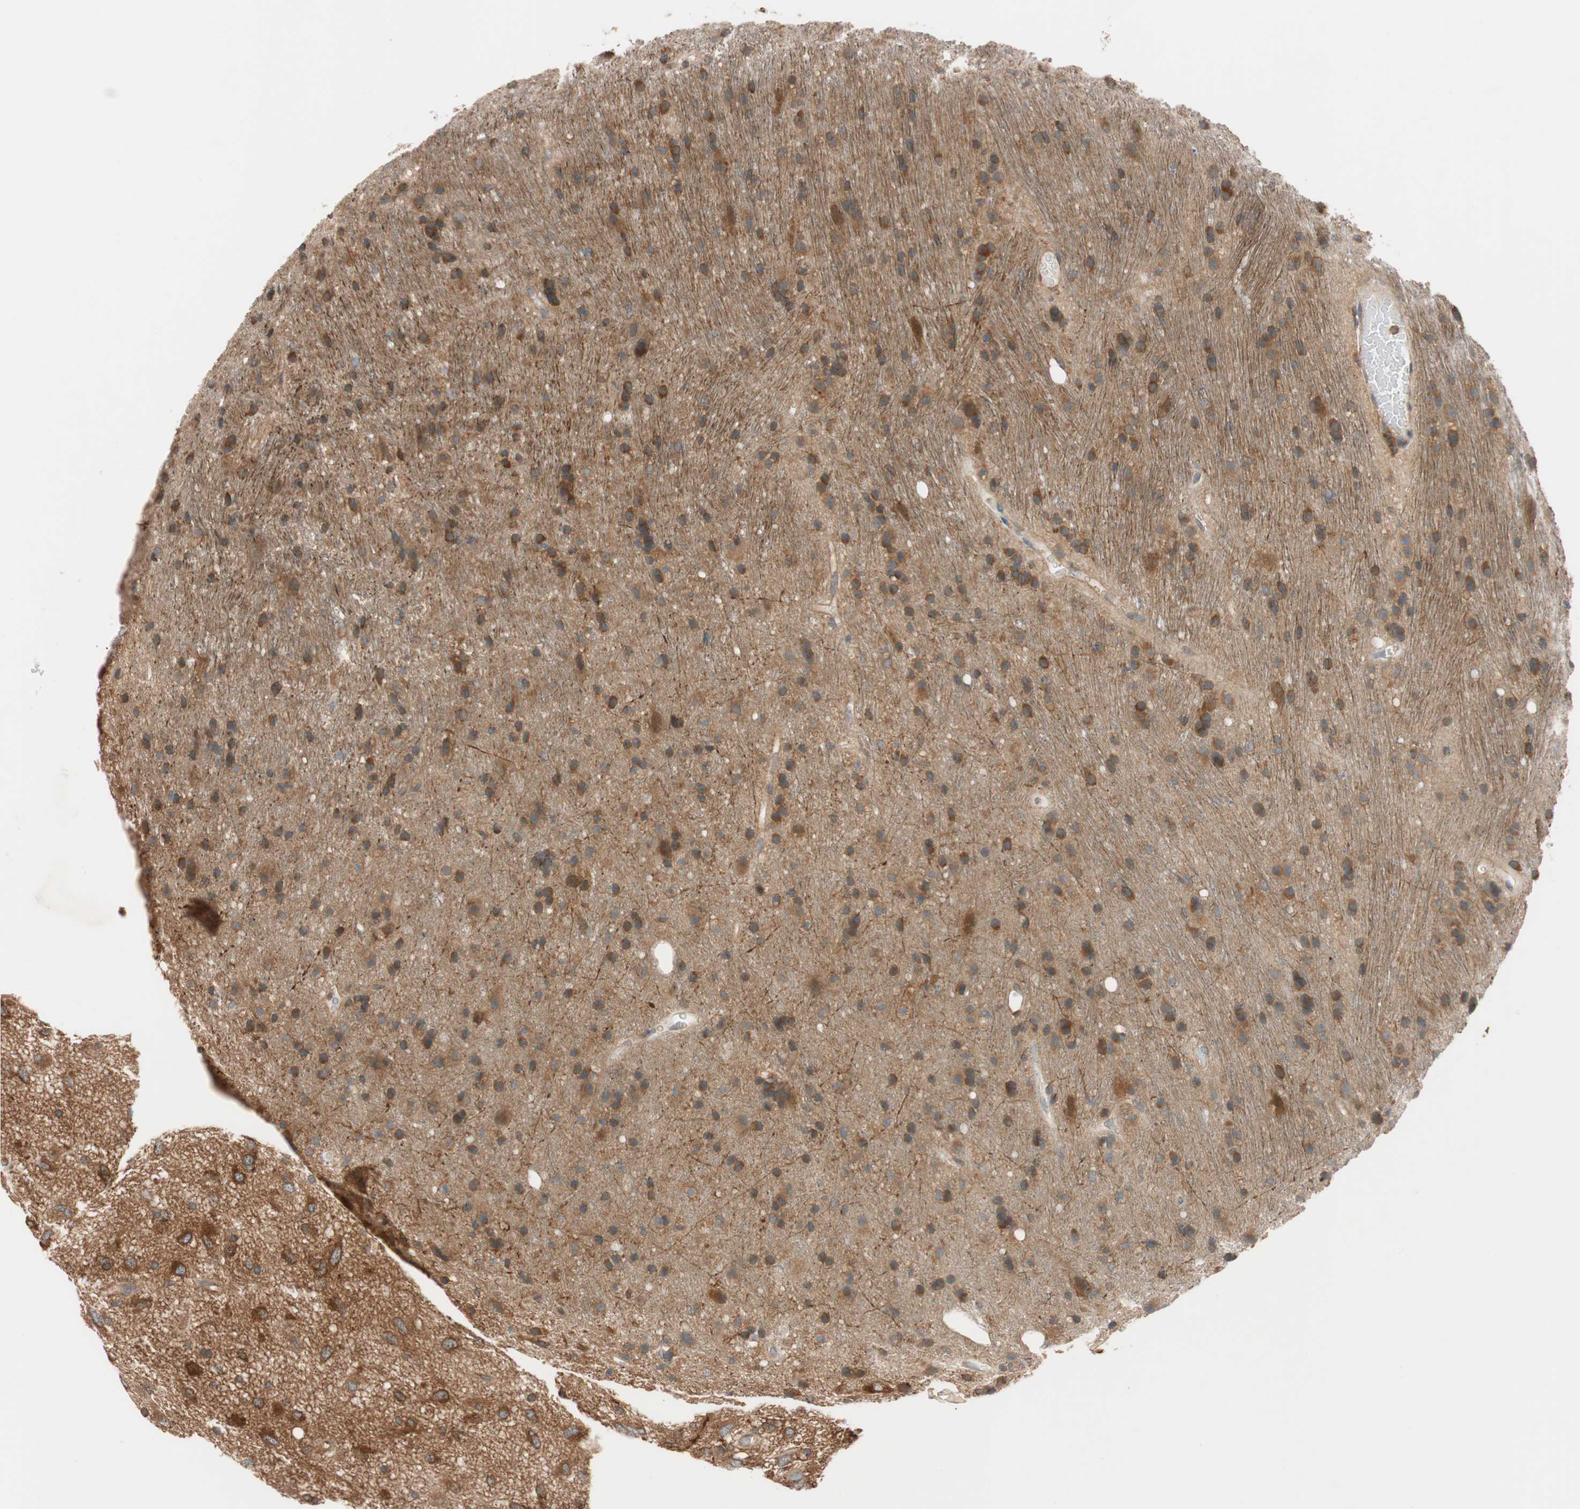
{"staining": {"intensity": "strong", "quantity": ">75%", "location": "cytoplasmic/membranous"}, "tissue": "glioma", "cell_type": "Tumor cells", "image_type": "cancer", "snomed": [{"axis": "morphology", "description": "Glioma, malignant, Low grade"}, {"axis": "topography", "description": "Brain"}], "caption": "Protein staining of low-grade glioma (malignant) tissue demonstrates strong cytoplasmic/membranous staining in approximately >75% of tumor cells. The staining was performed using DAB (3,3'-diaminobenzidine) to visualize the protein expression in brown, while the nuclei were stained in blue with hematoxylin (Magnification: 20x).", "gene": "WASL", "patient": {"sex": "male", "age": 77}}